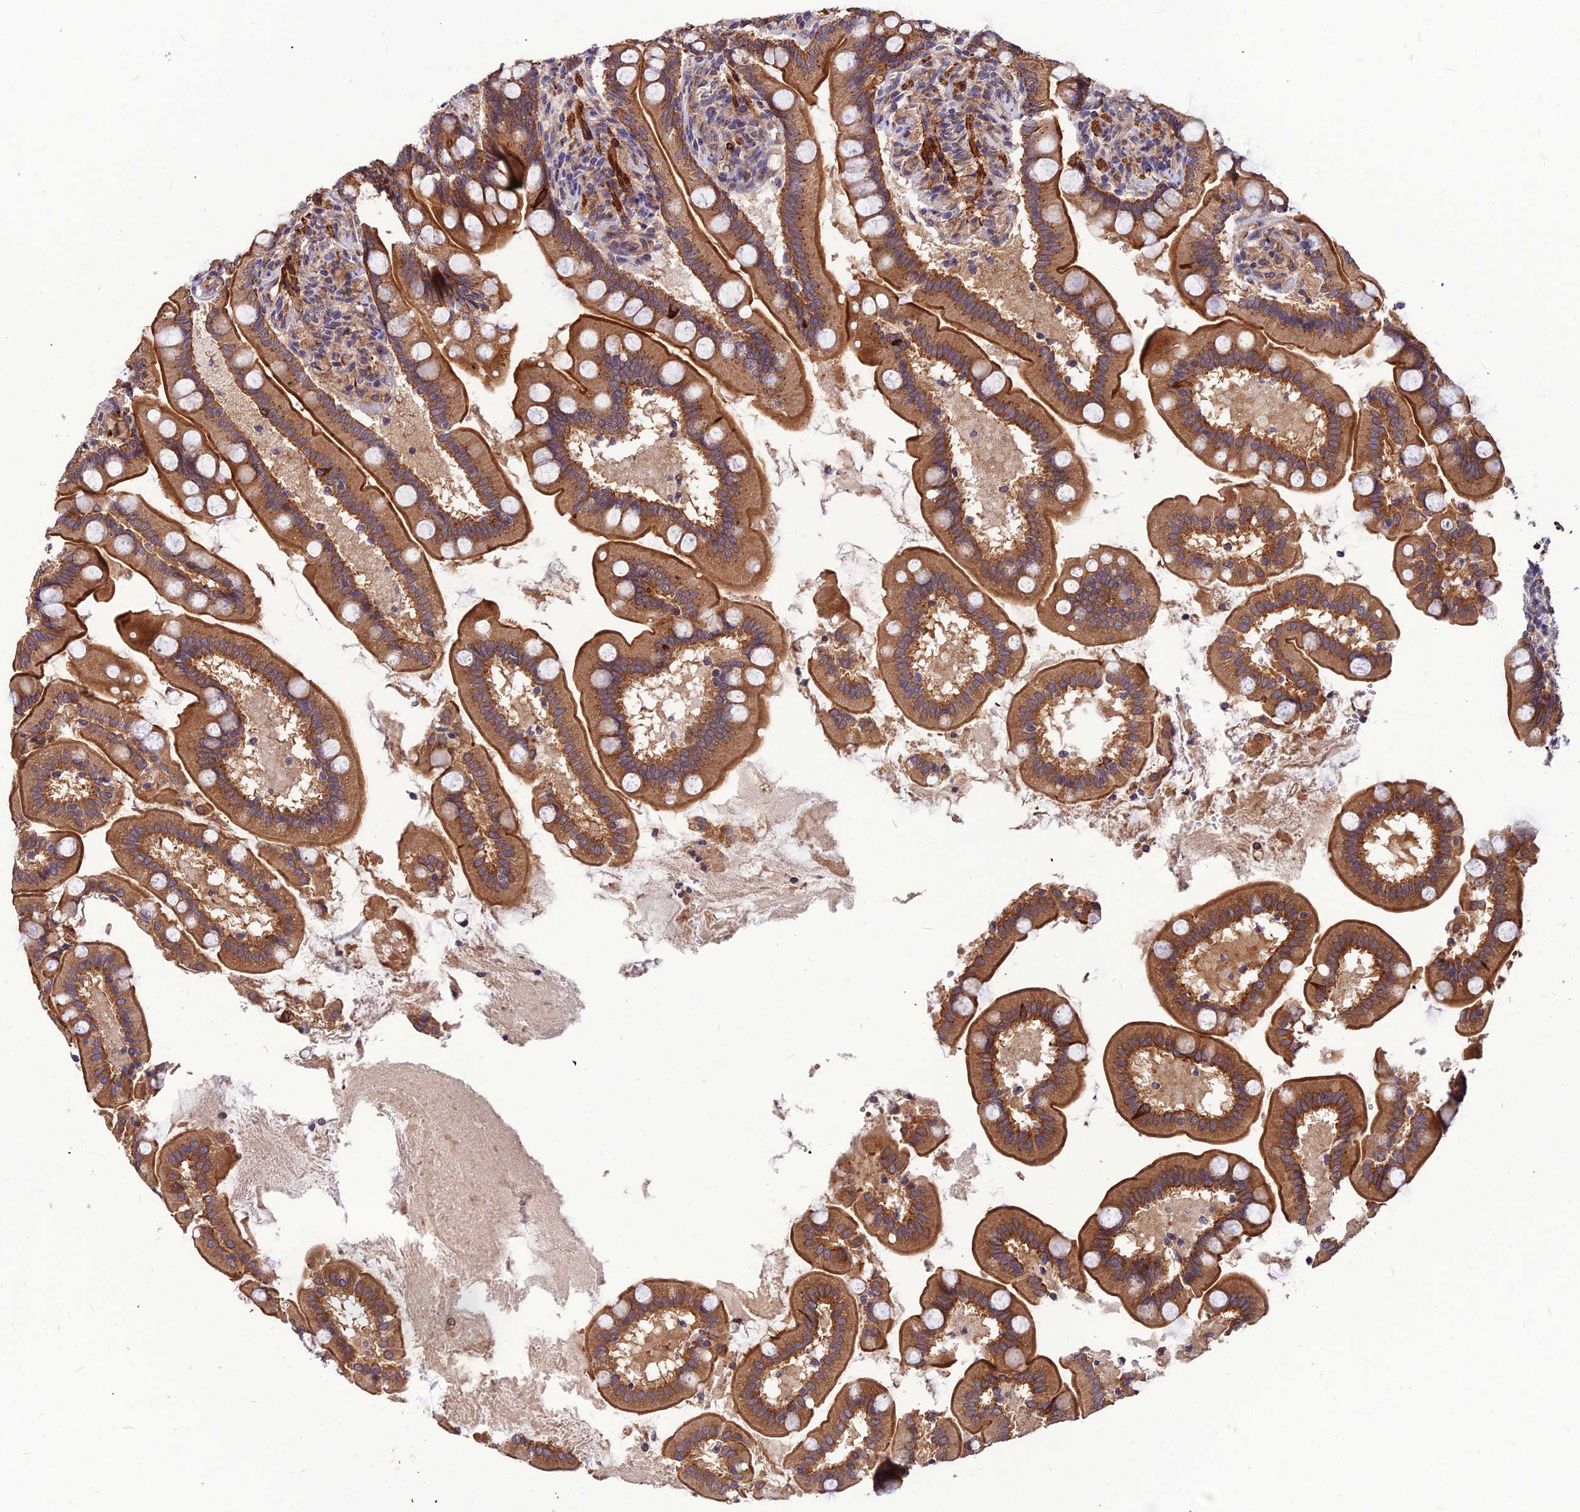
{"staining": {"intensity": "strong", "quantity": ">75%", "location": "cytoplasmic/membranous"}, "tissue": "small intestine", "cell_type": "Glandular cells", "image_type": "normal", "snomed": [{"axis": "morphology", "description": "Normal tissue, NOS"}, {"axis": "topography", "description": "Small intestine"}], "caption": "Immunohistochemical staining of normal small intestine exhibits strong cytoplasmic/membranous protein positivity in approximately >75% of glandular cells. Using DAB (3,3'-diaminobenzidine) (brown) and hematoxylin (blue) stains, captured at high magnification using brightfield microscopy.", "gene": "LEKR1", "patient": {"sex": "female", "age": 64}}